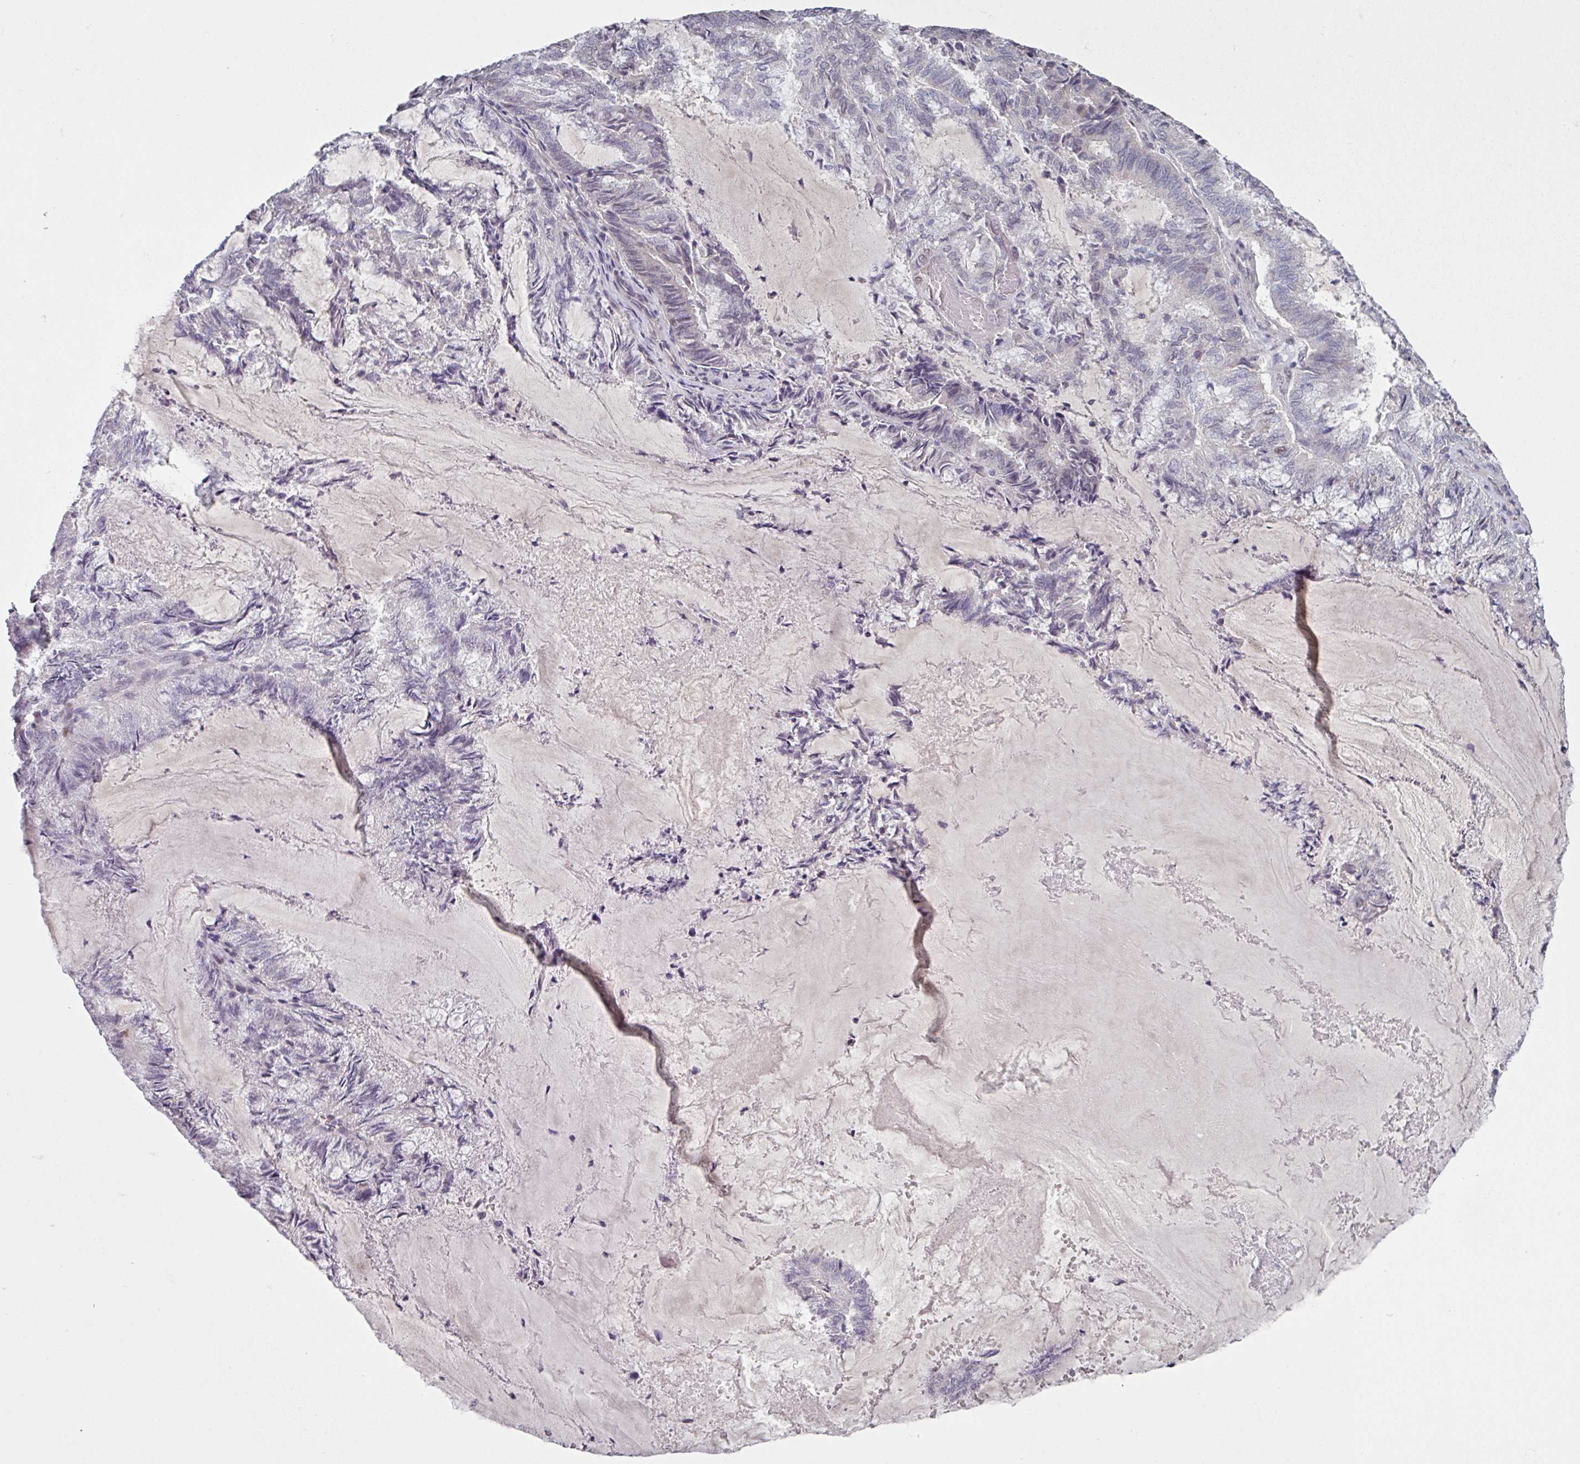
{"staining": {"intensity": "negative", "quantity": "none", "location": "none"}, "tissue": "endometrial cancer", "cell_type": "Tumor cells", "image_type": "cancer", "snomed": [{"axis": "morphology", "description": "Adenocarcinoma, NOS"}, {"axis": "topography", "description": "Endometrium"}], "caption": "Tumor cells show no significant protein expression in endometrial cancer (adenocarcinoma).", "gene": "ELK1", "patient": {"sex": "female", "age": 80}}